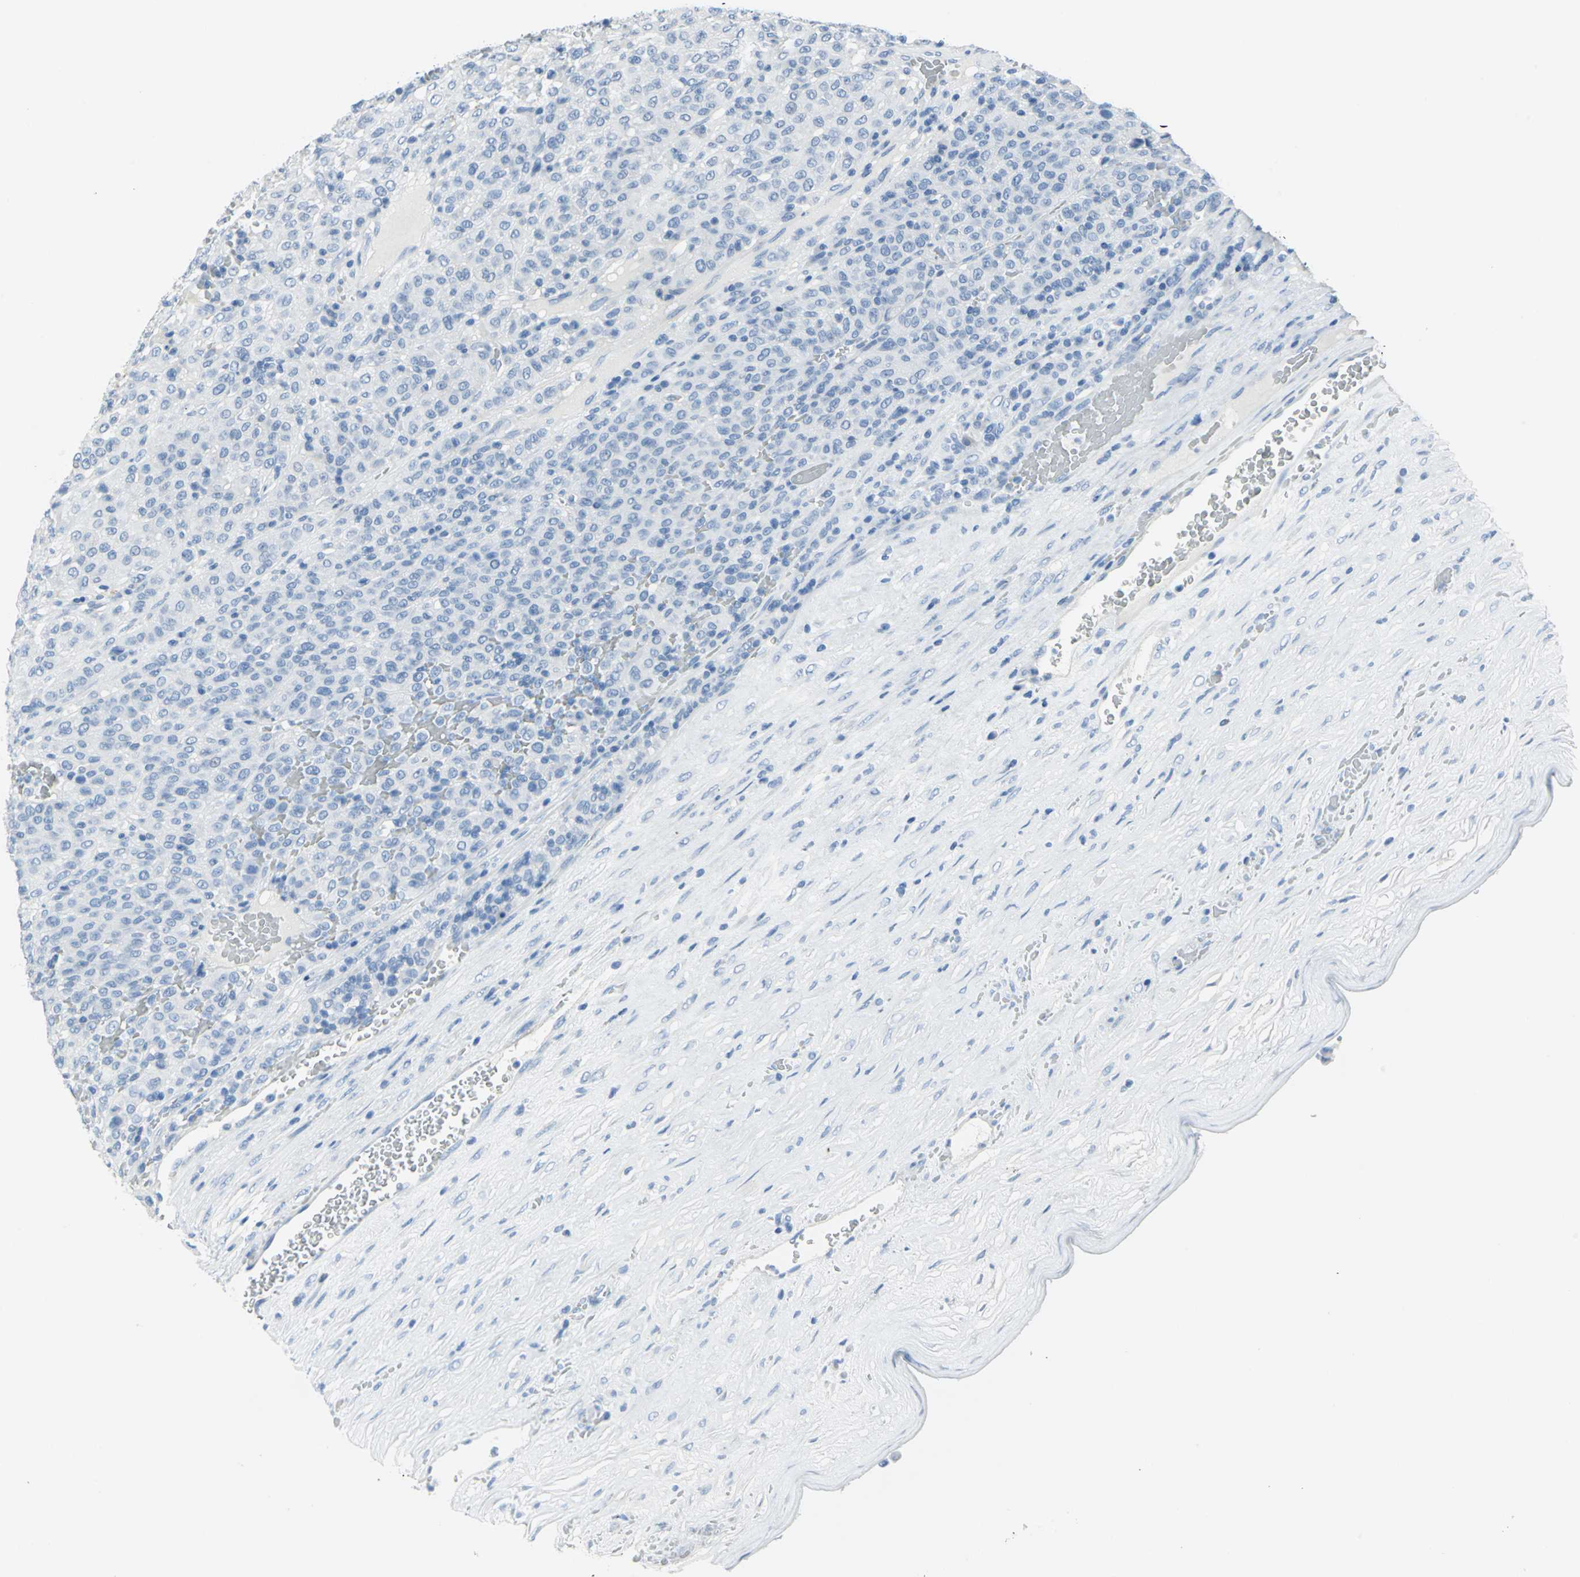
{"staining": {"intensity": "negative", "quantity": "none", "location": "none"}, "tissue": "melanoma", "cell_type": "Tumor cells", "image_type": "cancer", "snomed": [{"axis": "morphology", "description": "Malignant melanoma, Metastatic site"}, {"axis": "topography", "description": "Pancreas"}], "caption": "This photomicrograph is of melanoma stained with immunohistochemistry (IHC) to label a protein in brown with the nuclei are counter-stained blue. There is no positivity in tumor cells. The staining was performed using DAB to visualize the protein expression in brown, while the nuclei were stained in blue with hematoxylin (Magnification: 20x).", "gene": "SFN", "patient": {"sex": "female", "age": 30}}